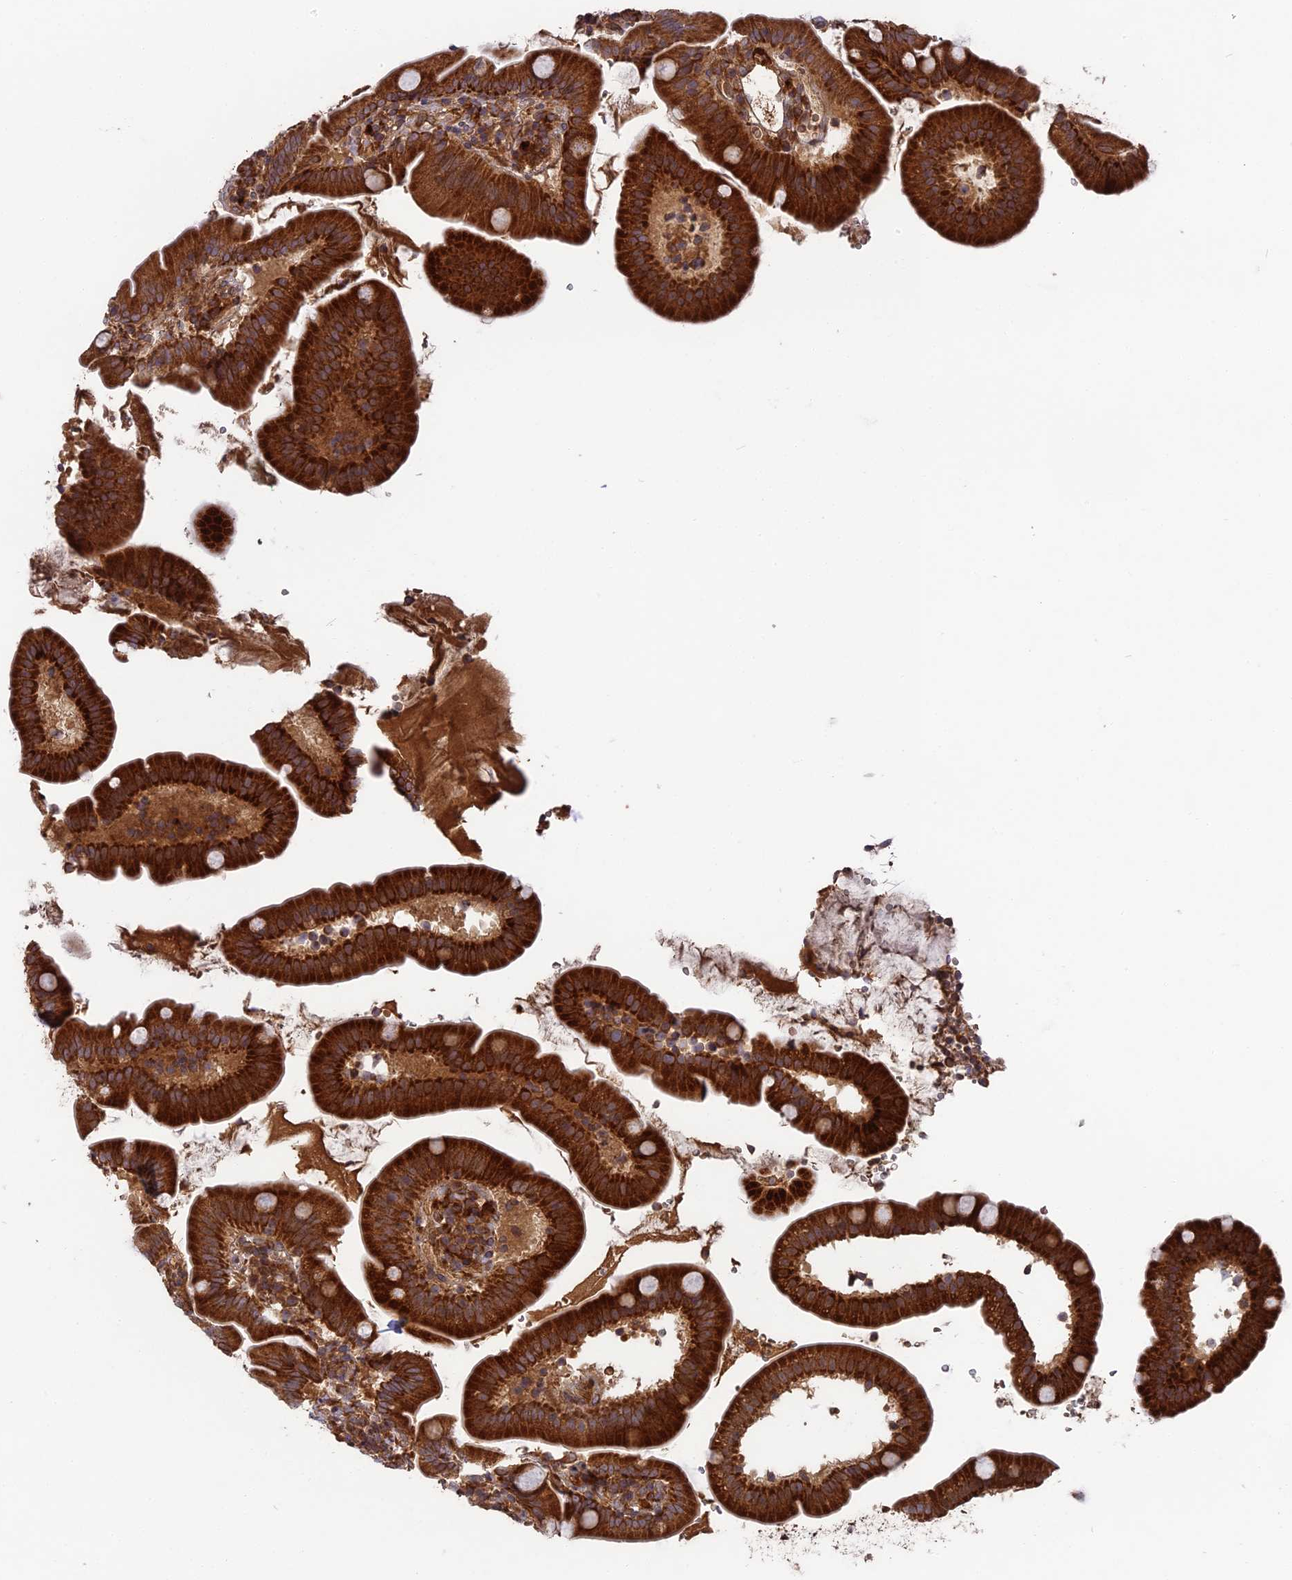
{"staining": {"intensity": "strong", "quantity": ">75%", "location": "cytoplasmic/membranous"}, "tissue": "duodenum", "cell_type": "Glandular cells", "image_type": "normal", "snomed": [{"axis": "morphology", "description": "Normal tissue, NOS"}, {"axis": "topography", "description": "Duodenum"}], "caption": "Glandular cells reveal high levels of strong cytoplasmic/membranous staining in about >75% of cells in benign human duodenum.", "gene": "TMUB2", "patient": {"sex": "female", "age": 67}}